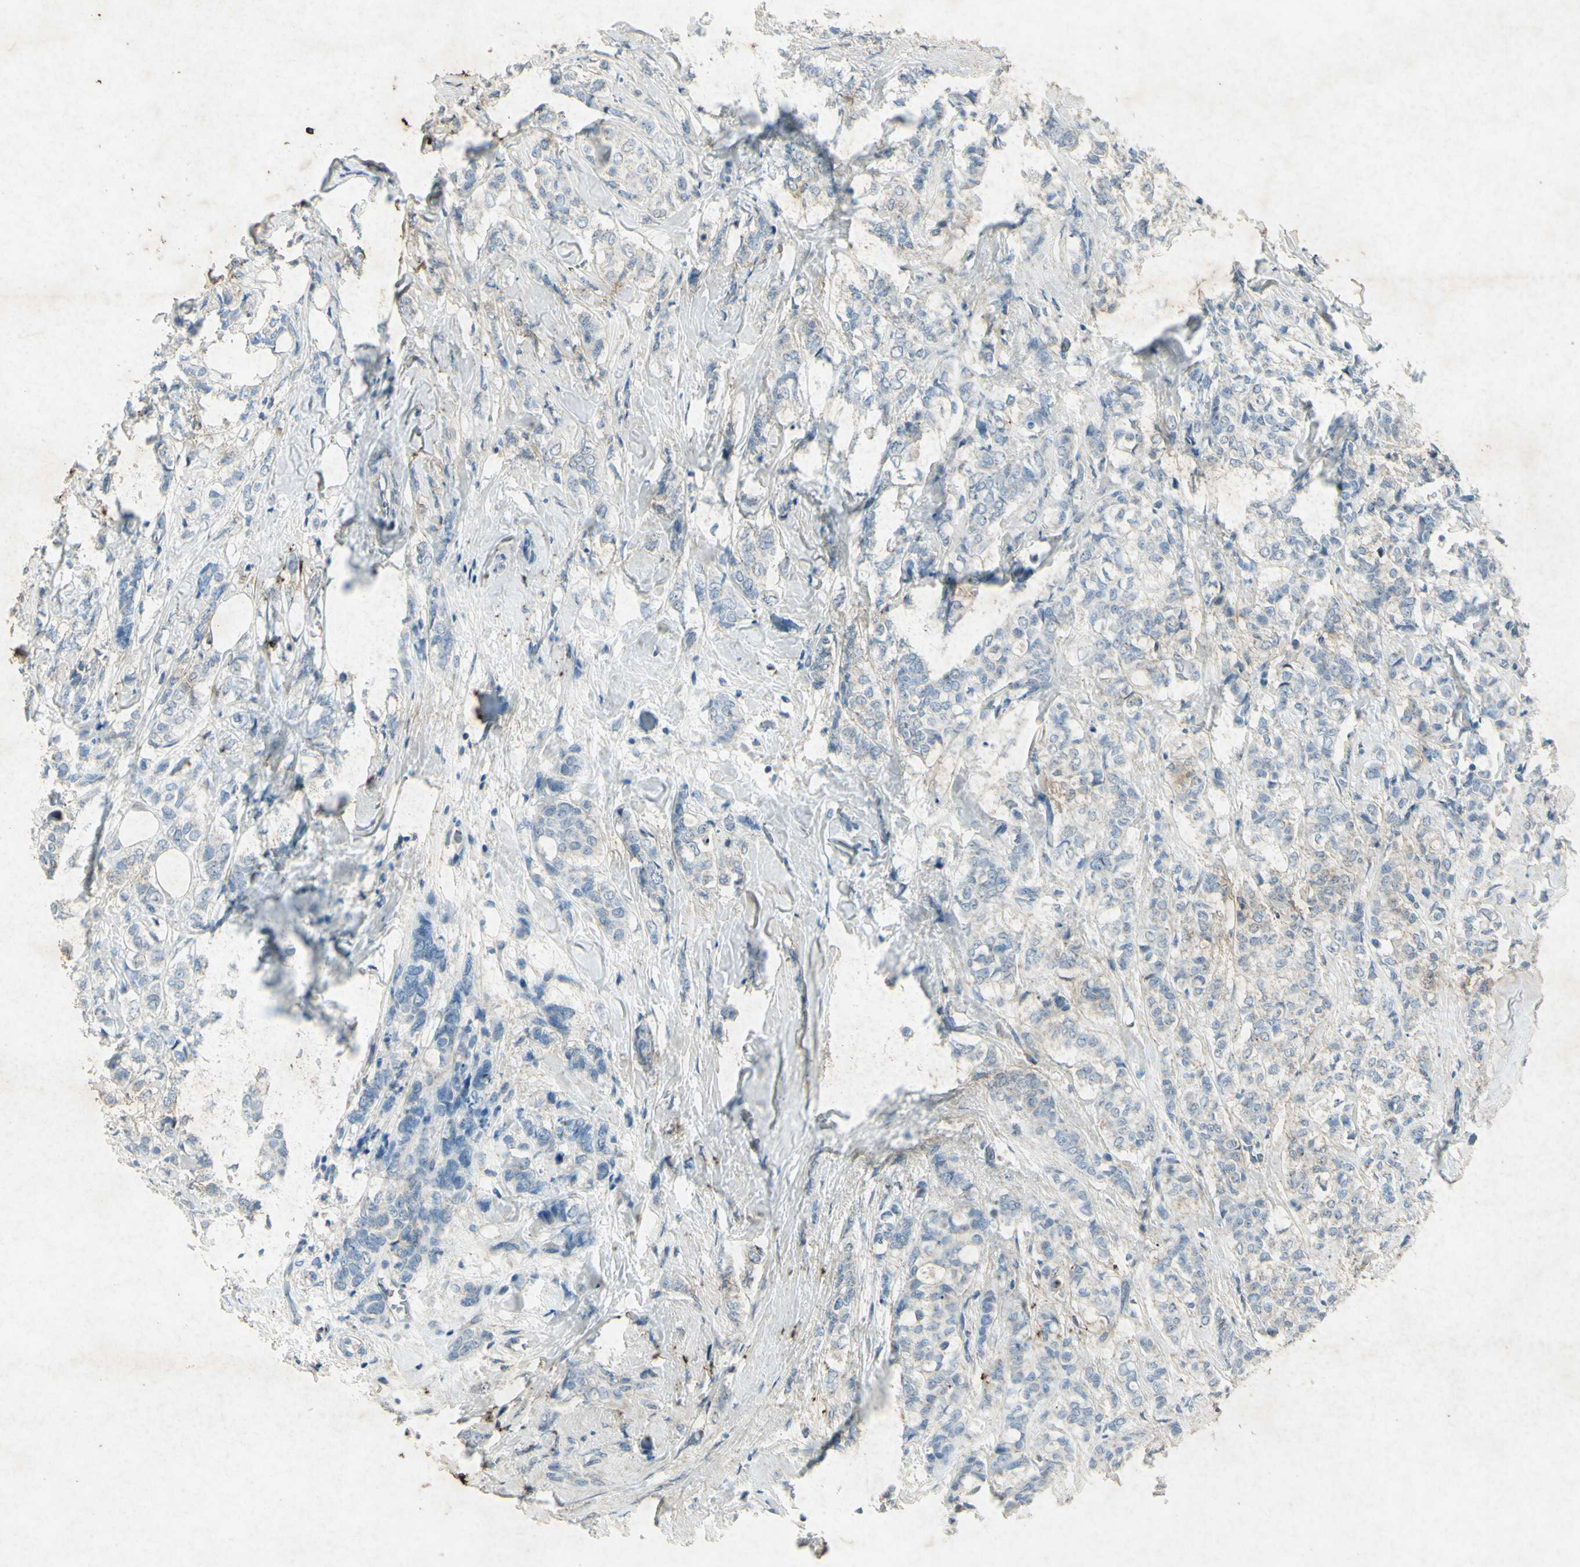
{"staining": {"intensity": "negative", "quantity": "none", "location": "none"}, "tissue": "breast cancer", "cell_type": "Tumor cells", "image_type": "cancer", "snomed": [{"axis": "morphology", "description": "Lobular carcinoma"}, {"axis": "topography", "description": "Breast"}], "caption": "Photomicrograph shows no protein expression in tumor cells of lobular carcinoma (breast) tissue. The staining is performed using DAB brown chromogen with nuclei counter-stained in using hematoxylin.", "gene": "SNAP91", "patient": {"sex": "female", "age": 60}}